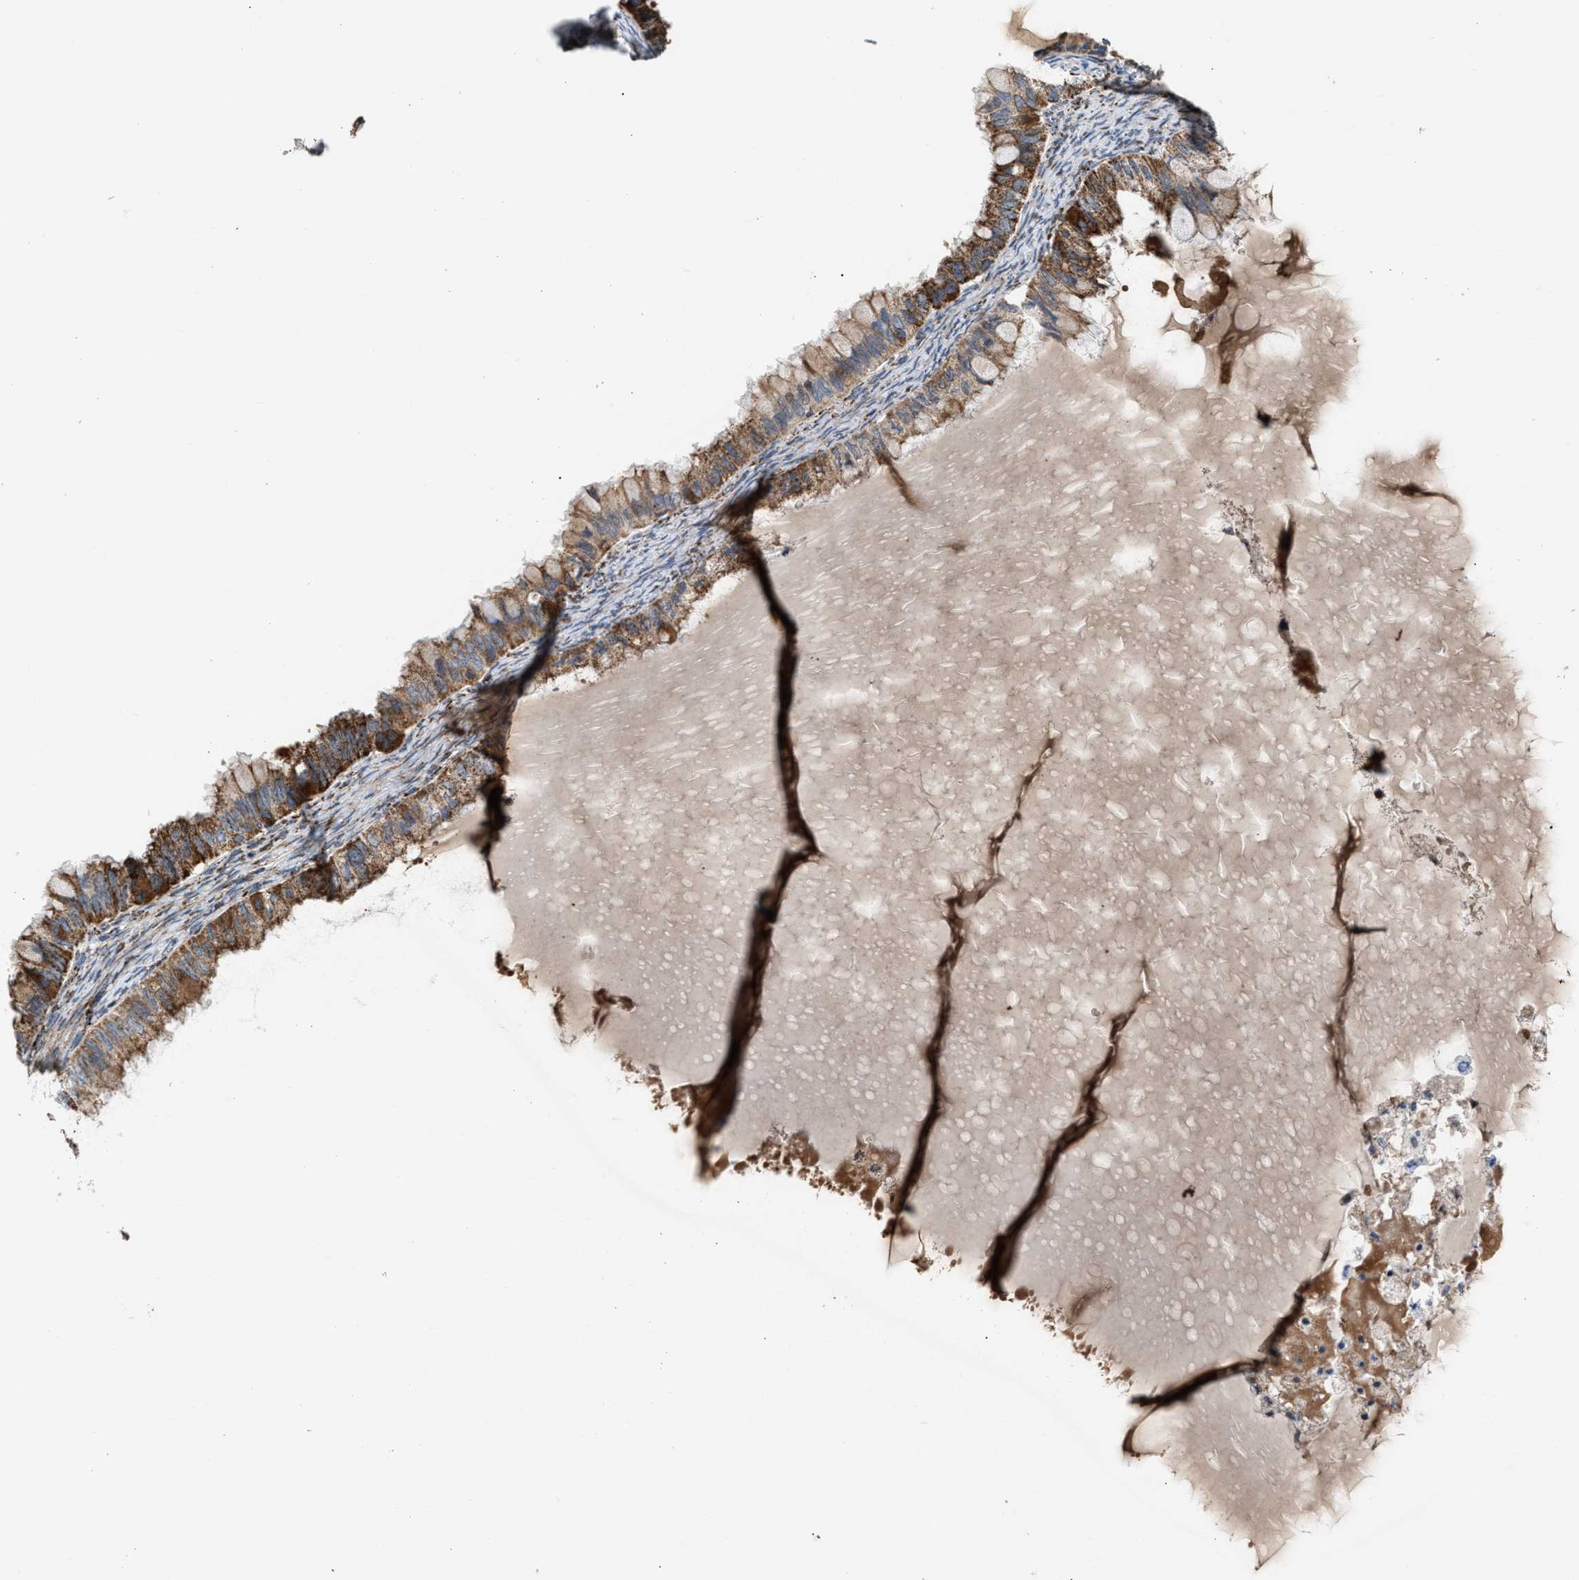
{"staining": {"intensity": "strong", "quantity": ">75%", "location": "cytoplasmic/membranous"}, "tissue": "ovarian cancer", "cell_type": "Tumor cells", "image_type": "cancer", "snomed": [{"axis": "morphology", "description": "Cystadenocarcinoma, mucinous, NOS"}, {"axis": "topography", "description": "Ovary"}], "caption": "Ovarian cancer (mucinous cystadenocarcinoma) was stained to show a protein in brown. There is high levels of strong cytoplasmic/membranous expression in approximately >75% of tumor cells. (DAB IHC with brightfield microscopy, high magnification).", "gene": "PMPCA", "patient": {"sex": "female", "age": 80}}